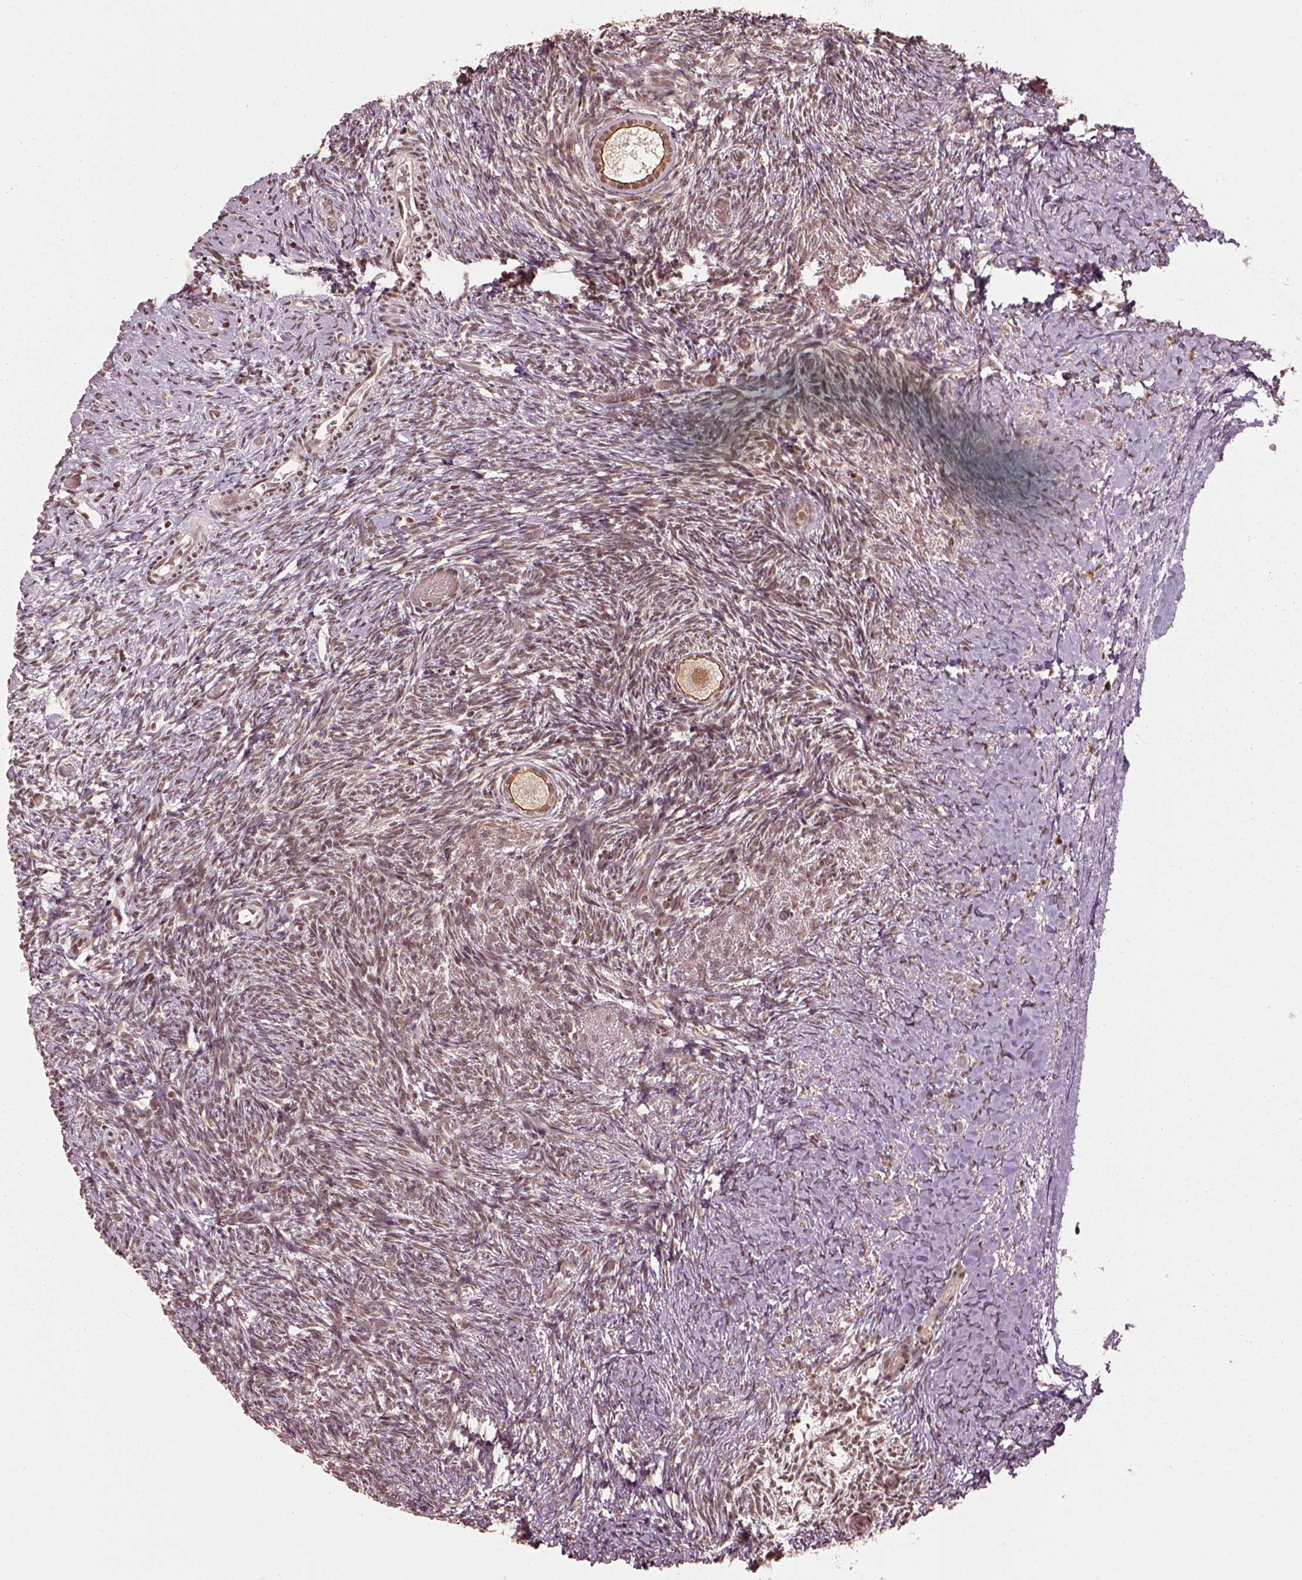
{"staining": {"intensity": "moderate", "quantity": ">75%", "location": "cytoplasmic/membranous,nuclear"}, "tissue": "ovary", "cell_type": "Follicle cells", "image_type": "normal", "snomed": [{"axis": "morphology", "description": "Normal tissue, NOS"}, {"axis": "topography", "description": "Ovary"}], "caption": "The image shows immunohistochemical staining of normal ovary. There is moderate cytoplasmic/membranous,nuclear staining is appreciated in approximately >75% of follicle cells.", "gene": "BRD9", "patient": {"sex": "female", "age": 39}}